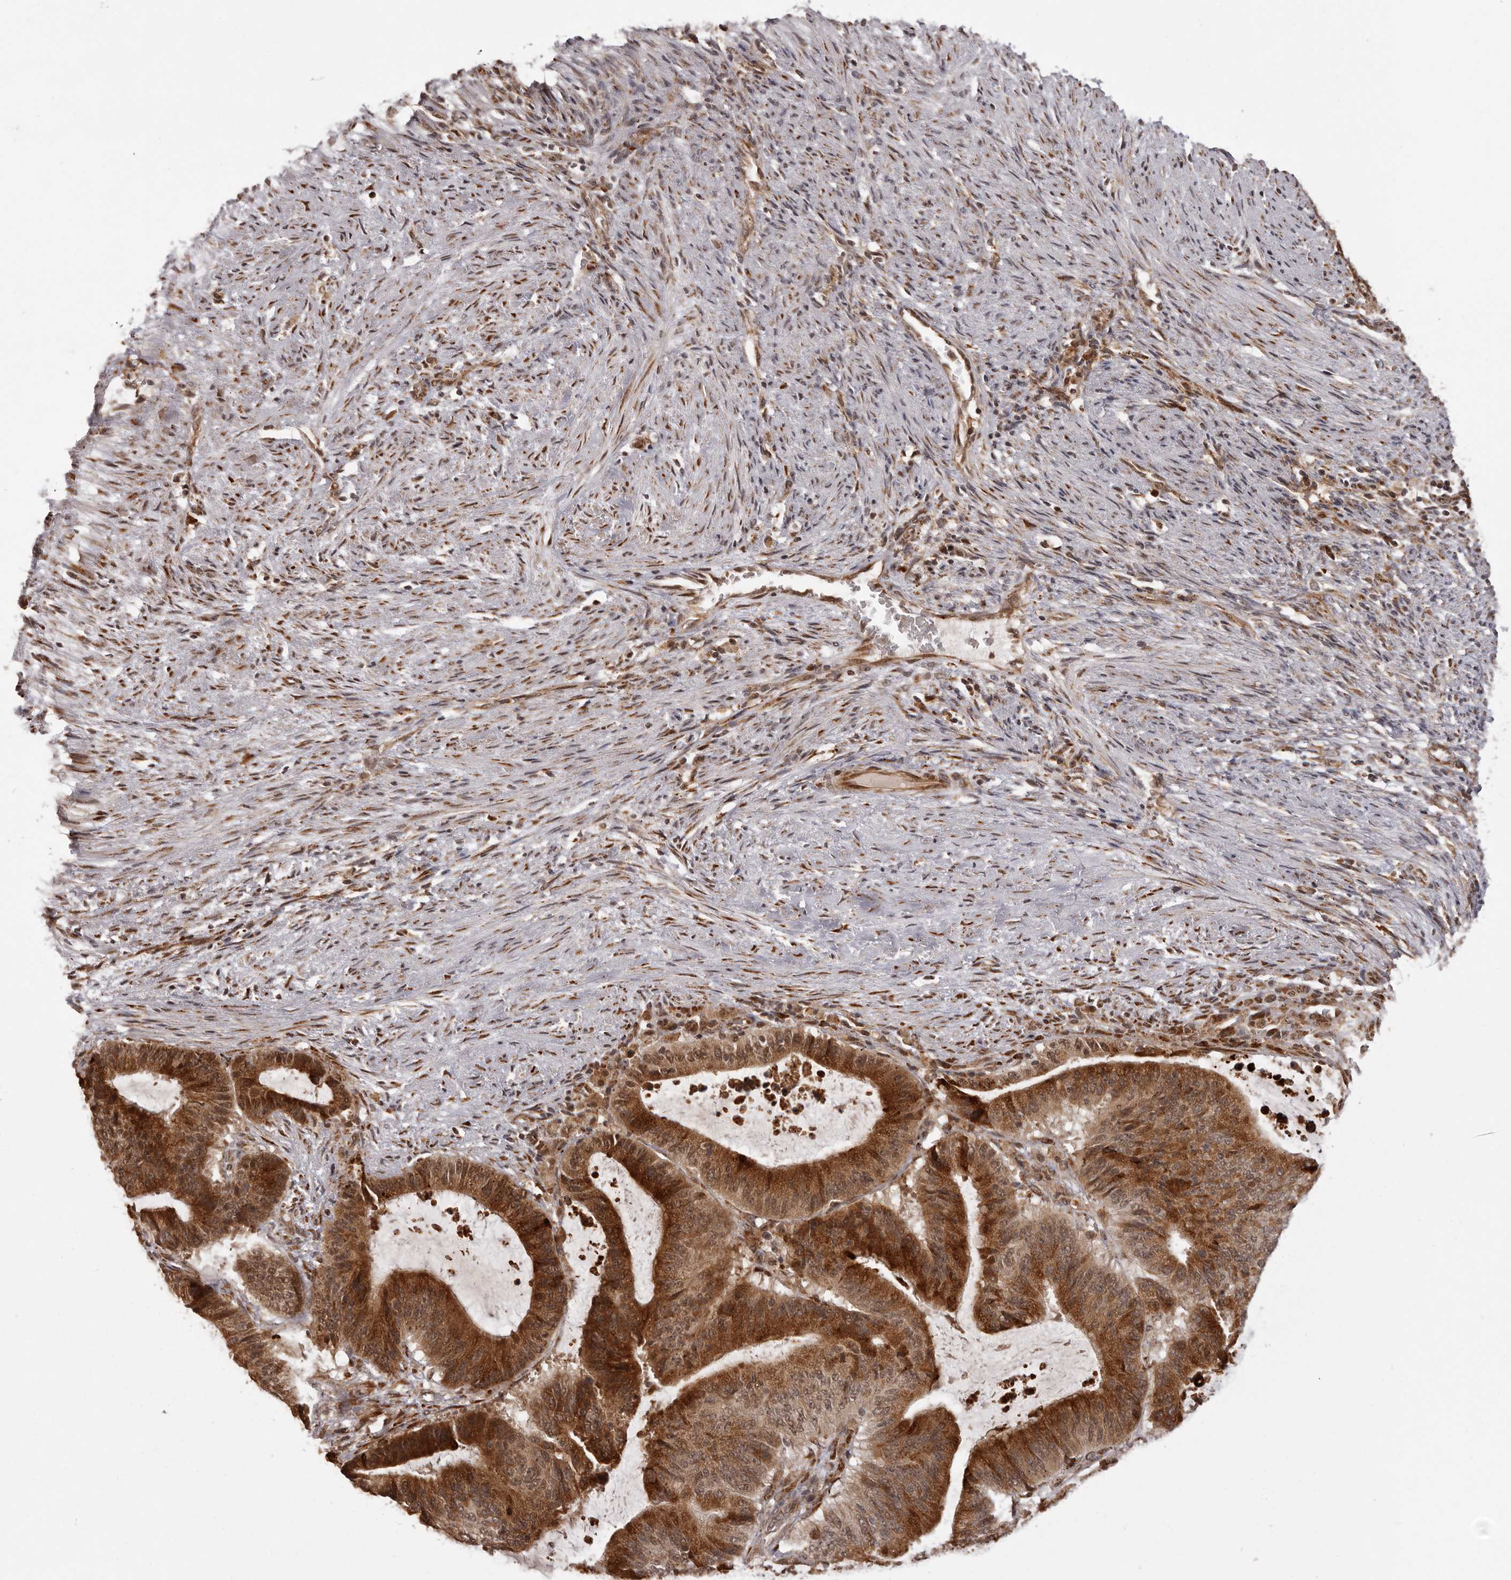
{"staining": {"intensity": "strong", "quantity": ">75%", "location": "cytoplasmic/membranous"}, "tissue": "liver cancer", "cell_type": "Tumor cells", "image_type": "cancer", "snomed": [{"axis": "morphology", "description": "Normal tissue, NOS"}, {"axis": "morphology", "description": "Cholangiocarcinoma"}, {"axis": "topography", "description": "Liver"}, {"axis": "topography", "description": "Peripheral nerve tissue"}], "caption": "Strong cytoplasmic/membranous expression for a protein is seen in about >75% of tumor cells of liver cancer using IHC.", "gene": "IL32", "patient": {"sex": "female", "age": 73}}